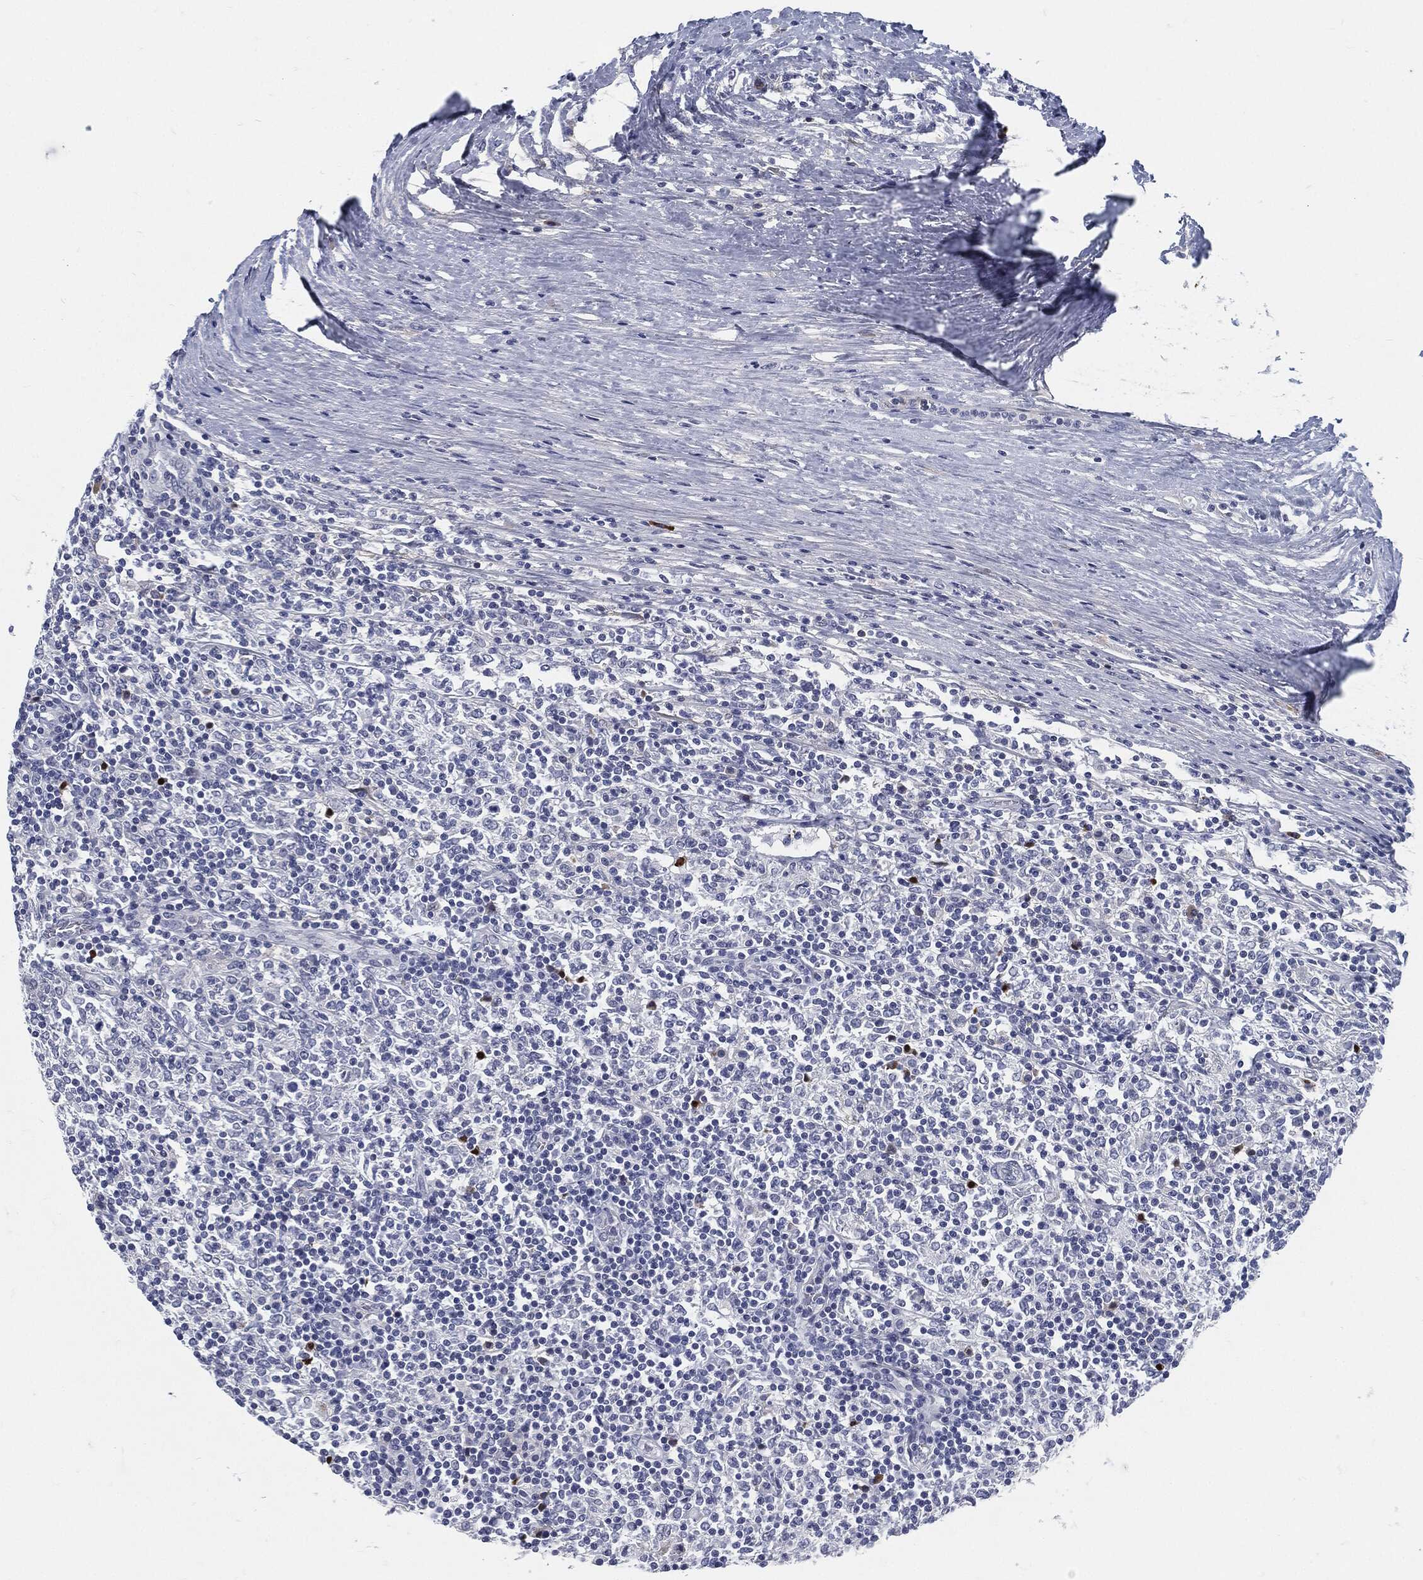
{"staining": {"intensity": "negative", "quantity": "none", "location": "none"}, "tissue": "lymphoma", "cell_type": "Tumor cells", "image_type": "cancer", "snomed": [{"axis": "morphology", "description": "Malignant lymphoma, non-Hodgkin's type, High grade"}, {"axis": "topography", "description": "Lymph node"}], "caption": "Tumor cells show no significant protein staining in high-grade malignant lymphoma, non-Hodgkin's type.", "gene": "MST1", "patient": {"sex": "female", "age": 84}}